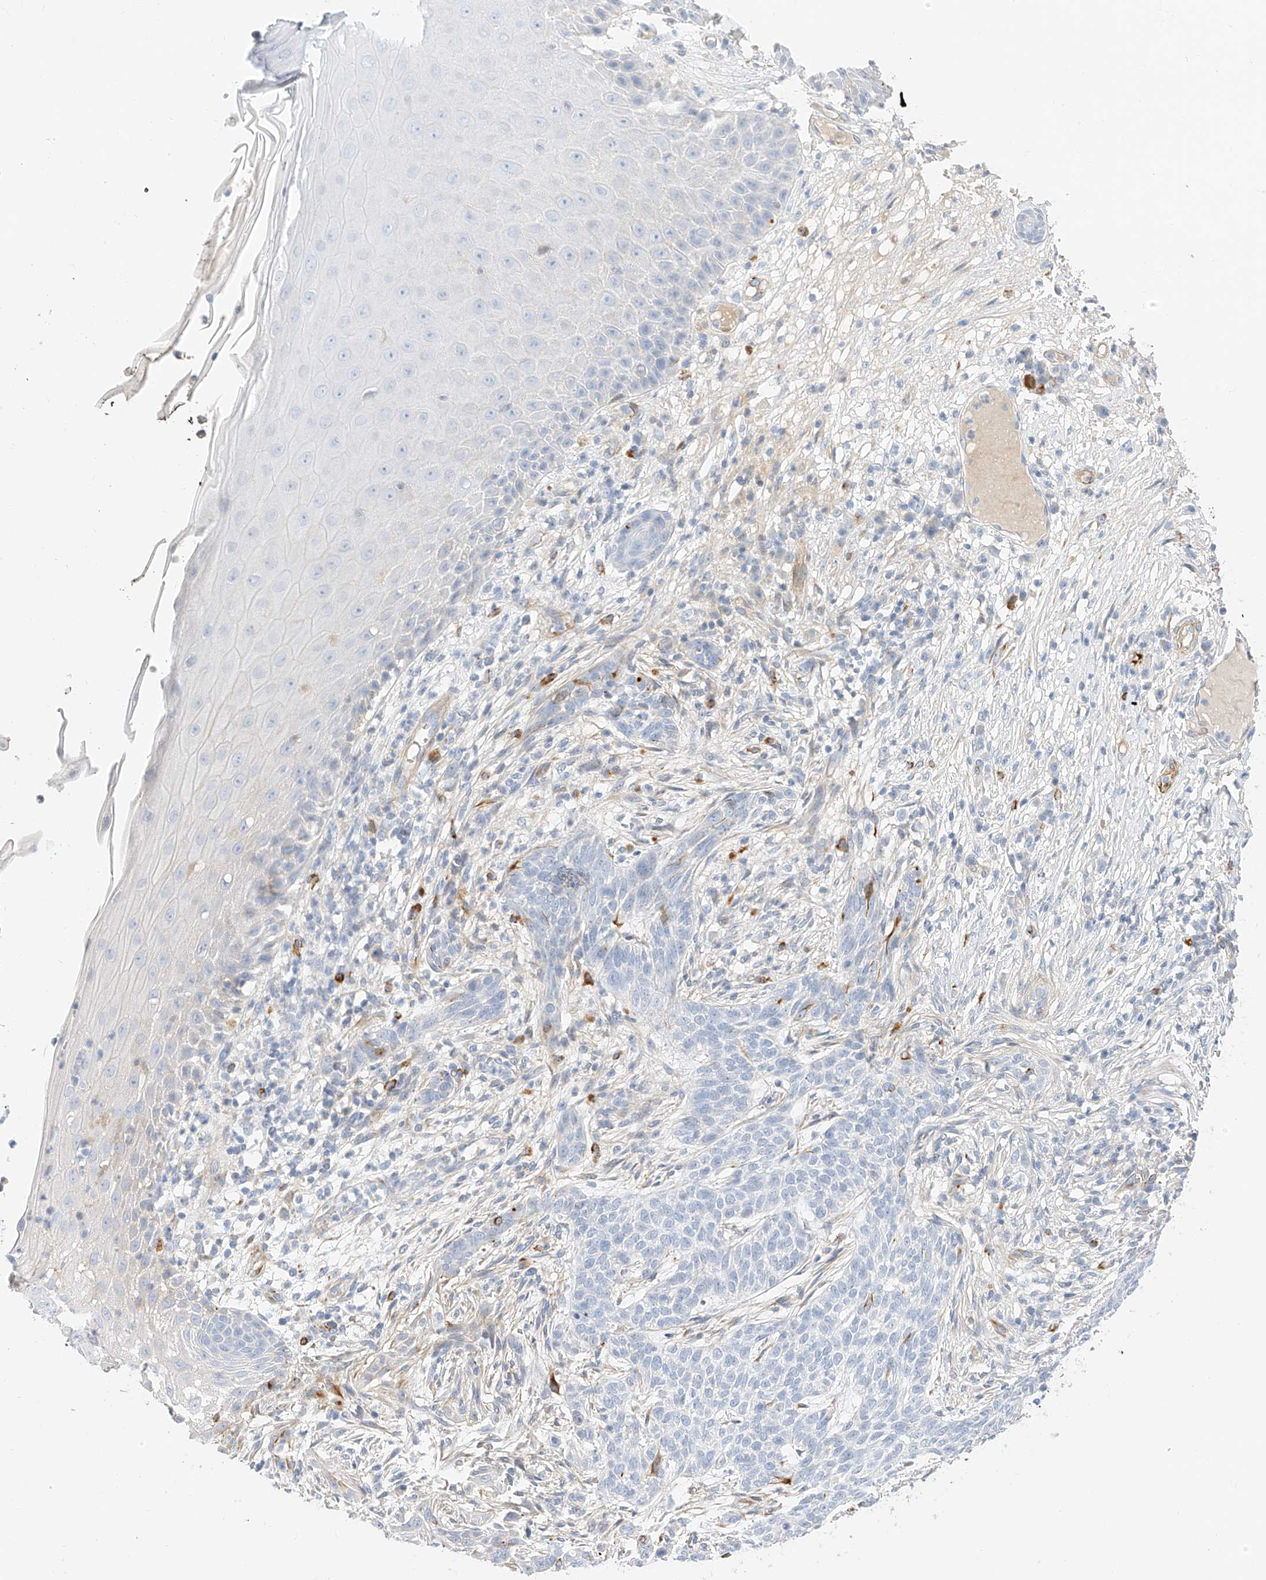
{"staining": {"intensity": "negative", "quantity": "none", "location": "none"}, "tissue": "skin cancer", "cell_type": "Tumor cells", "image_type": "cancer", "snomed": [{"axis": "morphology", "description": "Normal tissue, NOS"}, {"axis": "morphology", "description": "Basal cell carcinoma"}, {"axis": "topography", "description": "Skin"}], "caption": "Immunohistochemical staining of skin cancer (basal cell carcinoma) shows no significant positivity in tumor cells.", "gene": "CDCP2", "patient": {"sex": "male", "age": 64}}